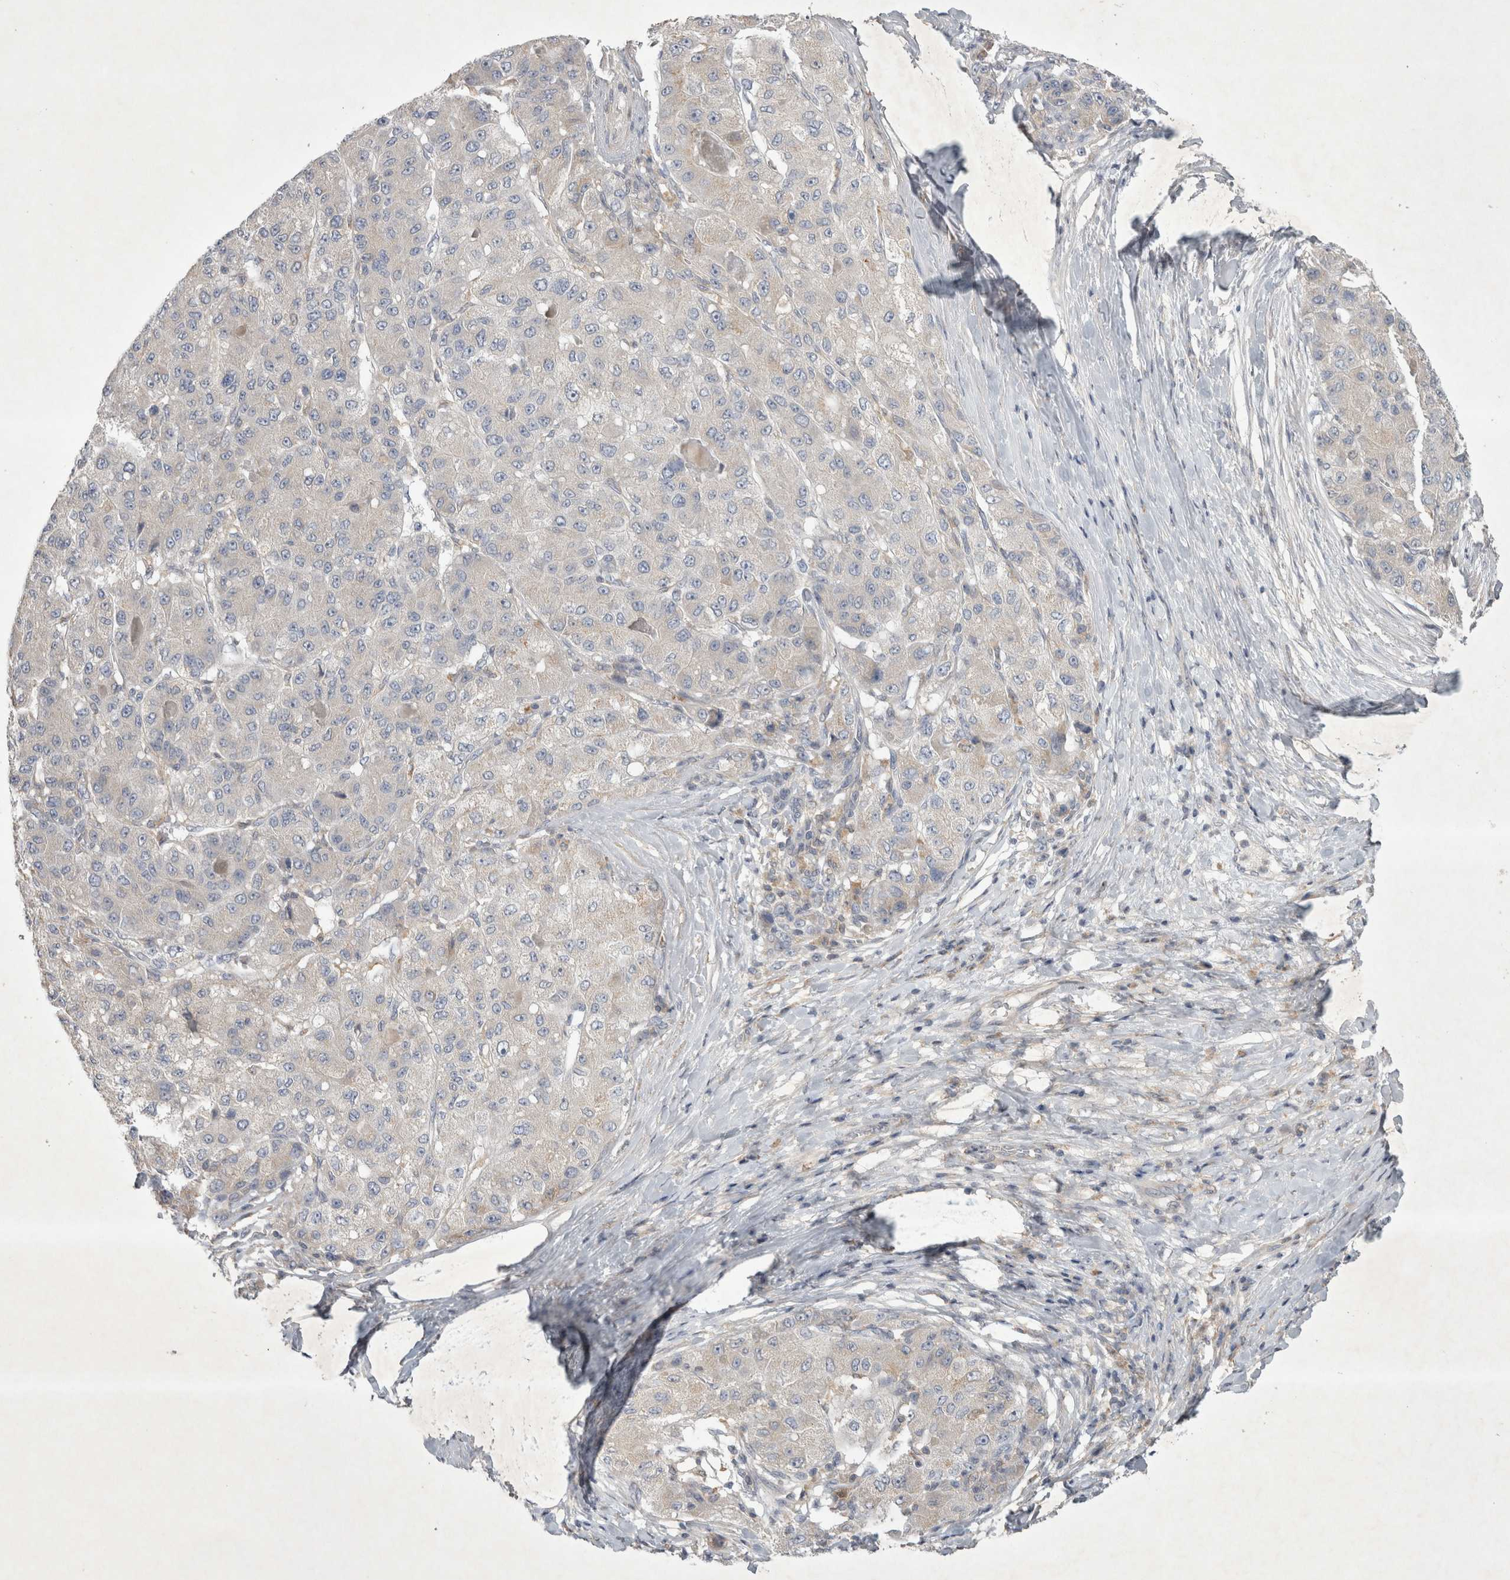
{"staining": {"intensity": "negative", "quantity": "none", "location": "none"}, "tissue": "liver cancer", "cell_type": "Tumor cells", "image_type": "cancer", "snomed": [{"axis": "morphology", "description": "Carcinoma, Hepatocellular, NOS"}, {"axis": "topography", "description": "Liver"}], "caption": "A micrograph of liver cancer stained for a protein displays no brown staining in tumor cells.", "gene": "SRD5A3", "patient": {"sex": "male", "age": 80}}